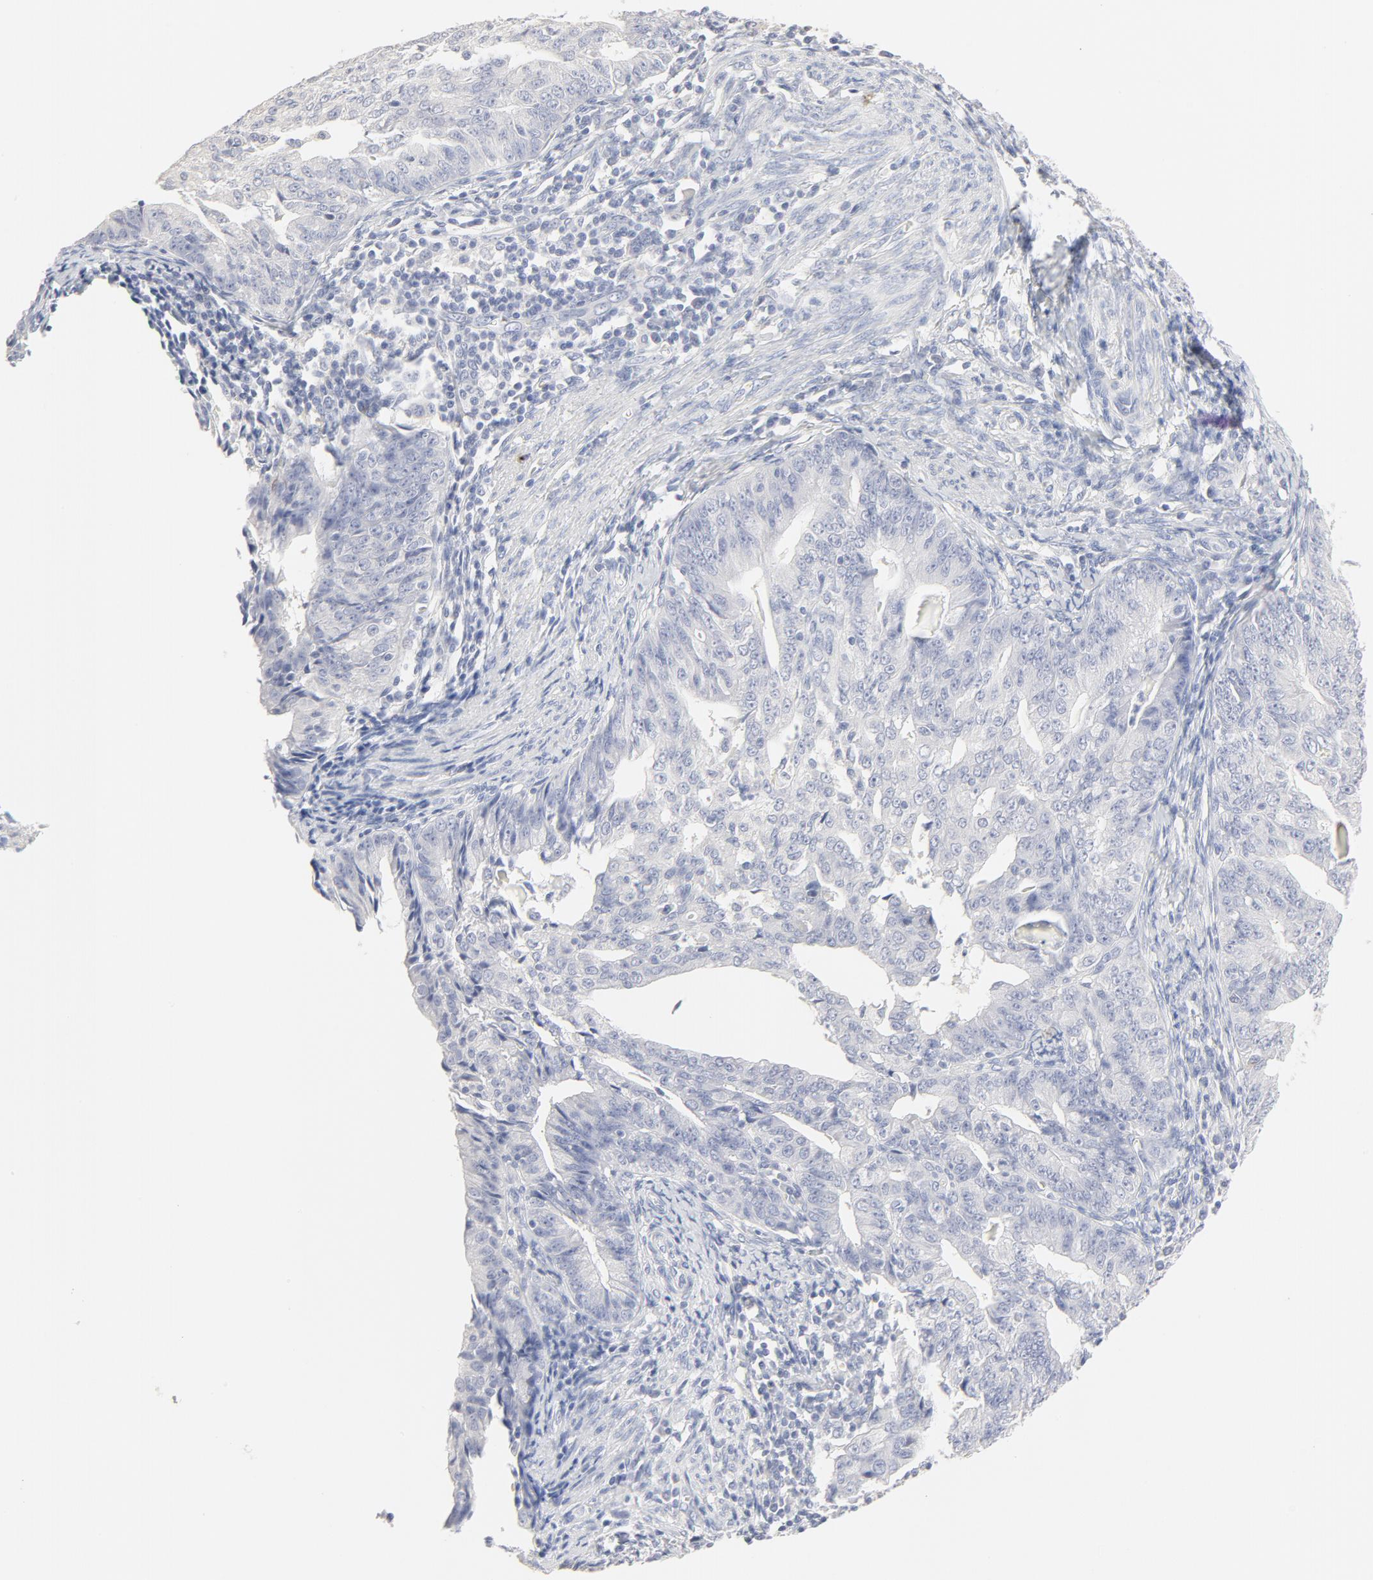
{"staining": {"intensity": "negative", "quantity": "none", "location": "none"}, "tissue": "endometrial cancer", "cell_type": "Tumor cells", "image_type": "cancer", "snomed": [{"axis": "morphology", "description": "Adenocarcinoma, NOS"}, {"axis": "topography", "description": "Endometrium"}], "caption": "Endometrial cancer (adenocarcinoma) was stained to show a protein in brown. There is no significant expression in tumor cells. (Immunohistochemistry (ihc), brightfield microscopy, high magnification).", "gene": "FCGBP", "patient": {"sex": "female", "age": 56}}